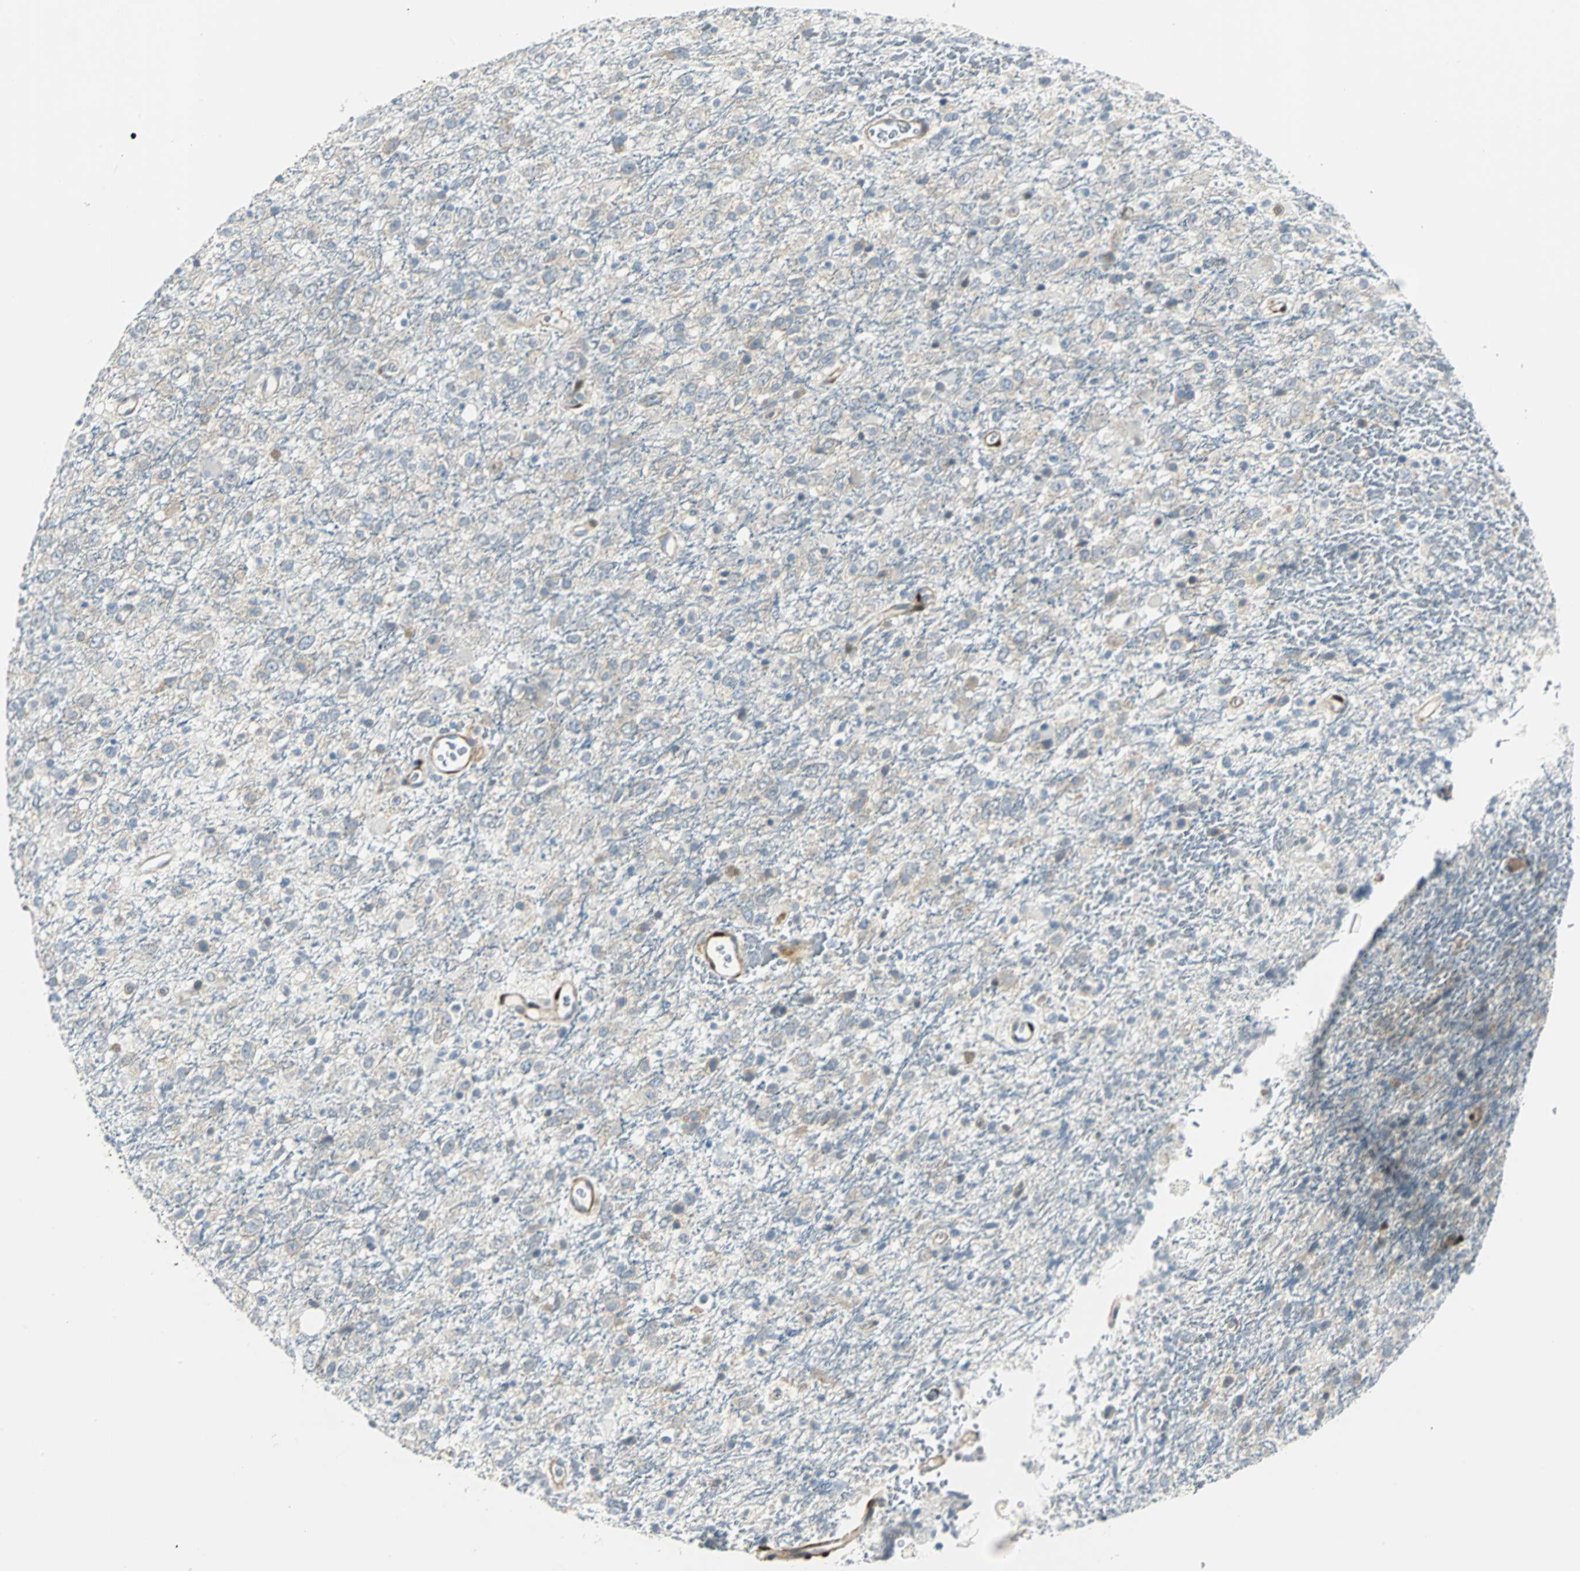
{"staining": {"intensity": "weak", "quantity": "<25%", "location": "cytoplasmic/membranous"}, "tissue": "glioma", "cell_type": "Tumor cells", "image_type": "cancer", "snomed": [{"axis": "morphology", "description": "Glioma, malignant, High grade"}, {"axis": "topography", "description": "pancreas cauda"}], "caption": "Tumor cells show no significant protein expression in malignant glioma (high-grade).", "gene": "FHL2", "patient": {"sex": "male", "age": 60}}